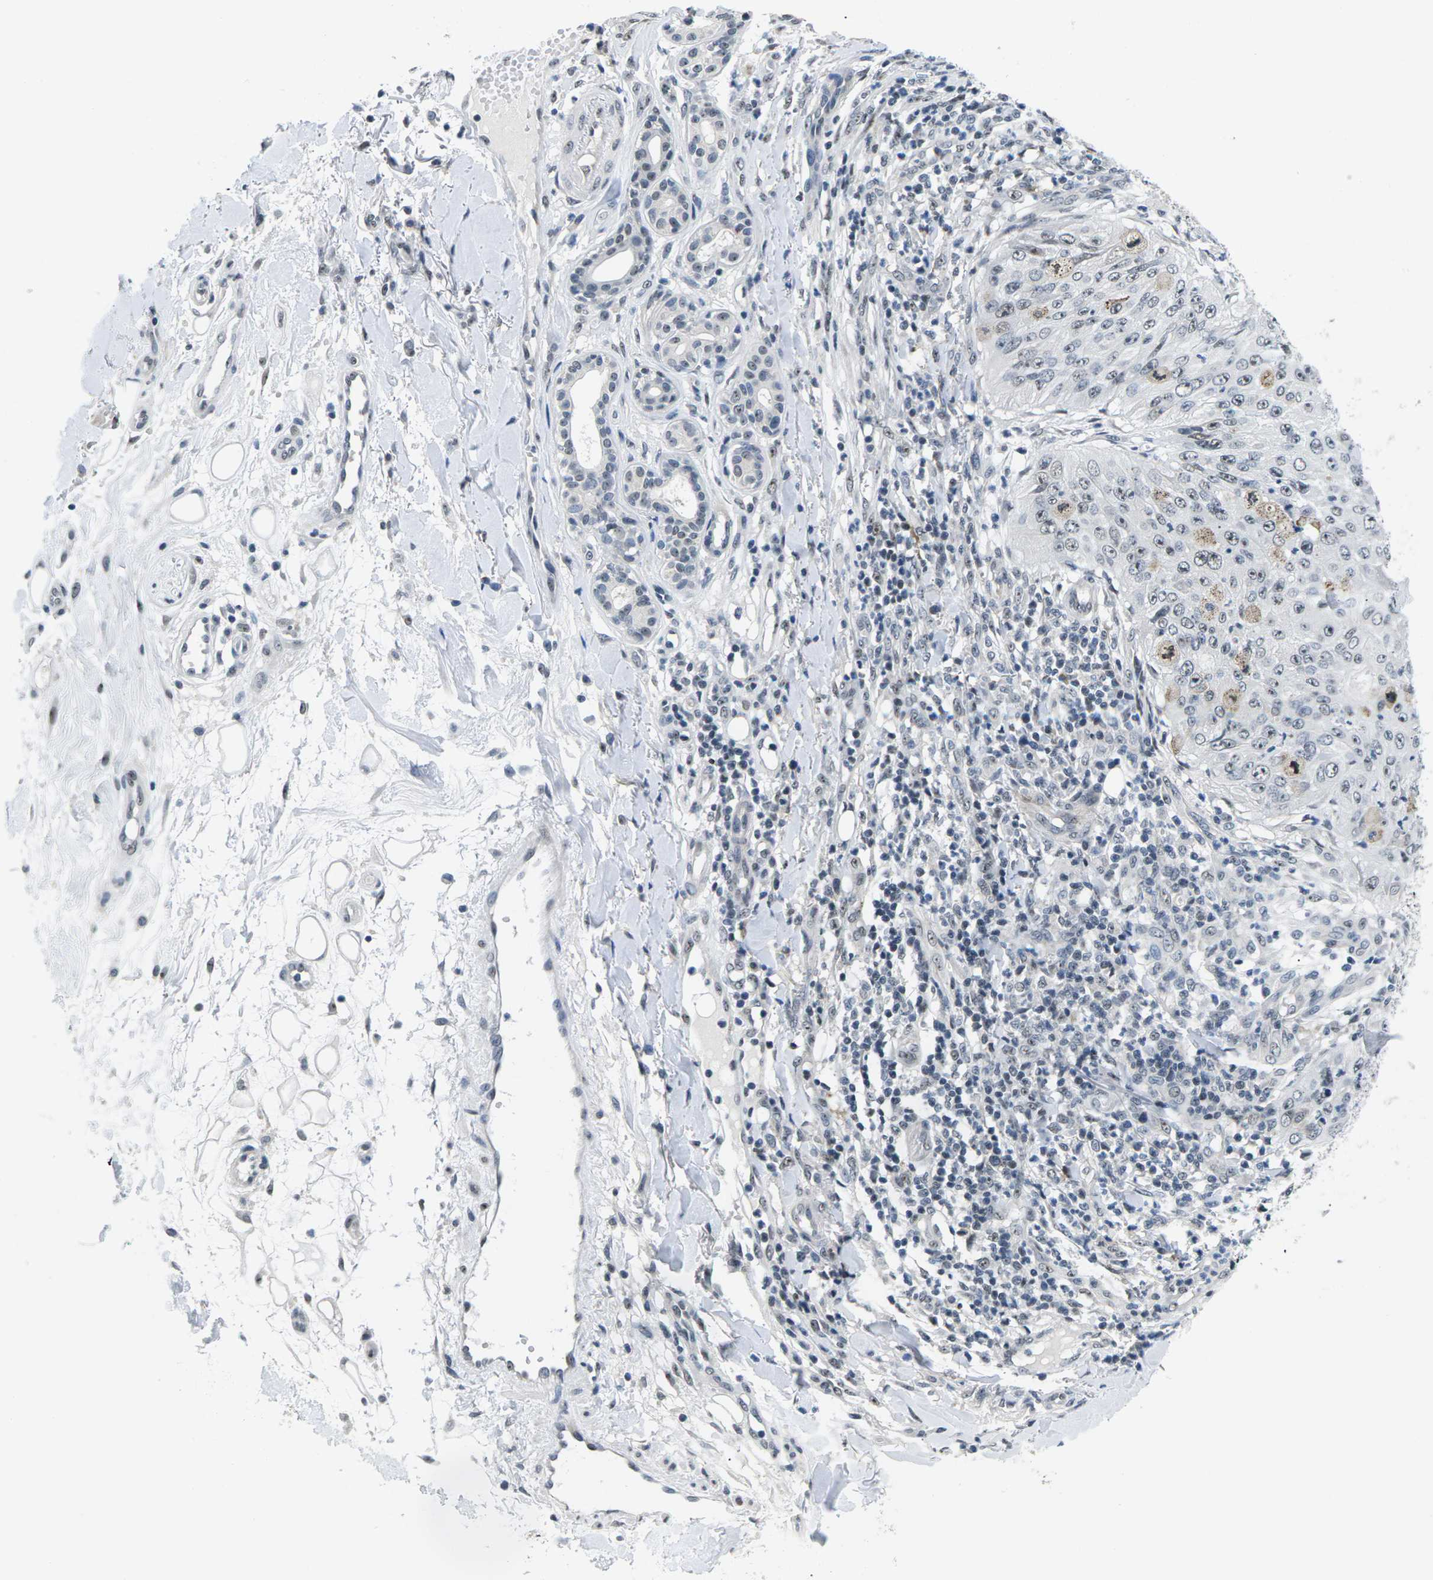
{"staining": {"intensity": "weak", "quantity": "25%-75%", "location": "nuclear"}, "tissue": "skin cancer", "cell_type": "Tumor cells", "image_type": "cancer", "snomed": [{"axis": "morphology", "description": "Squamous cell carcinoma, NOS"}, {"axis": "topography", "description": "Skin"}], "caption": "Weak nuclear protein positivity is identified in about 25%-75% of tumor cells in skin cancer.", "gene": "NSRP1", "patient": {"sex": "female", "age": 80}}